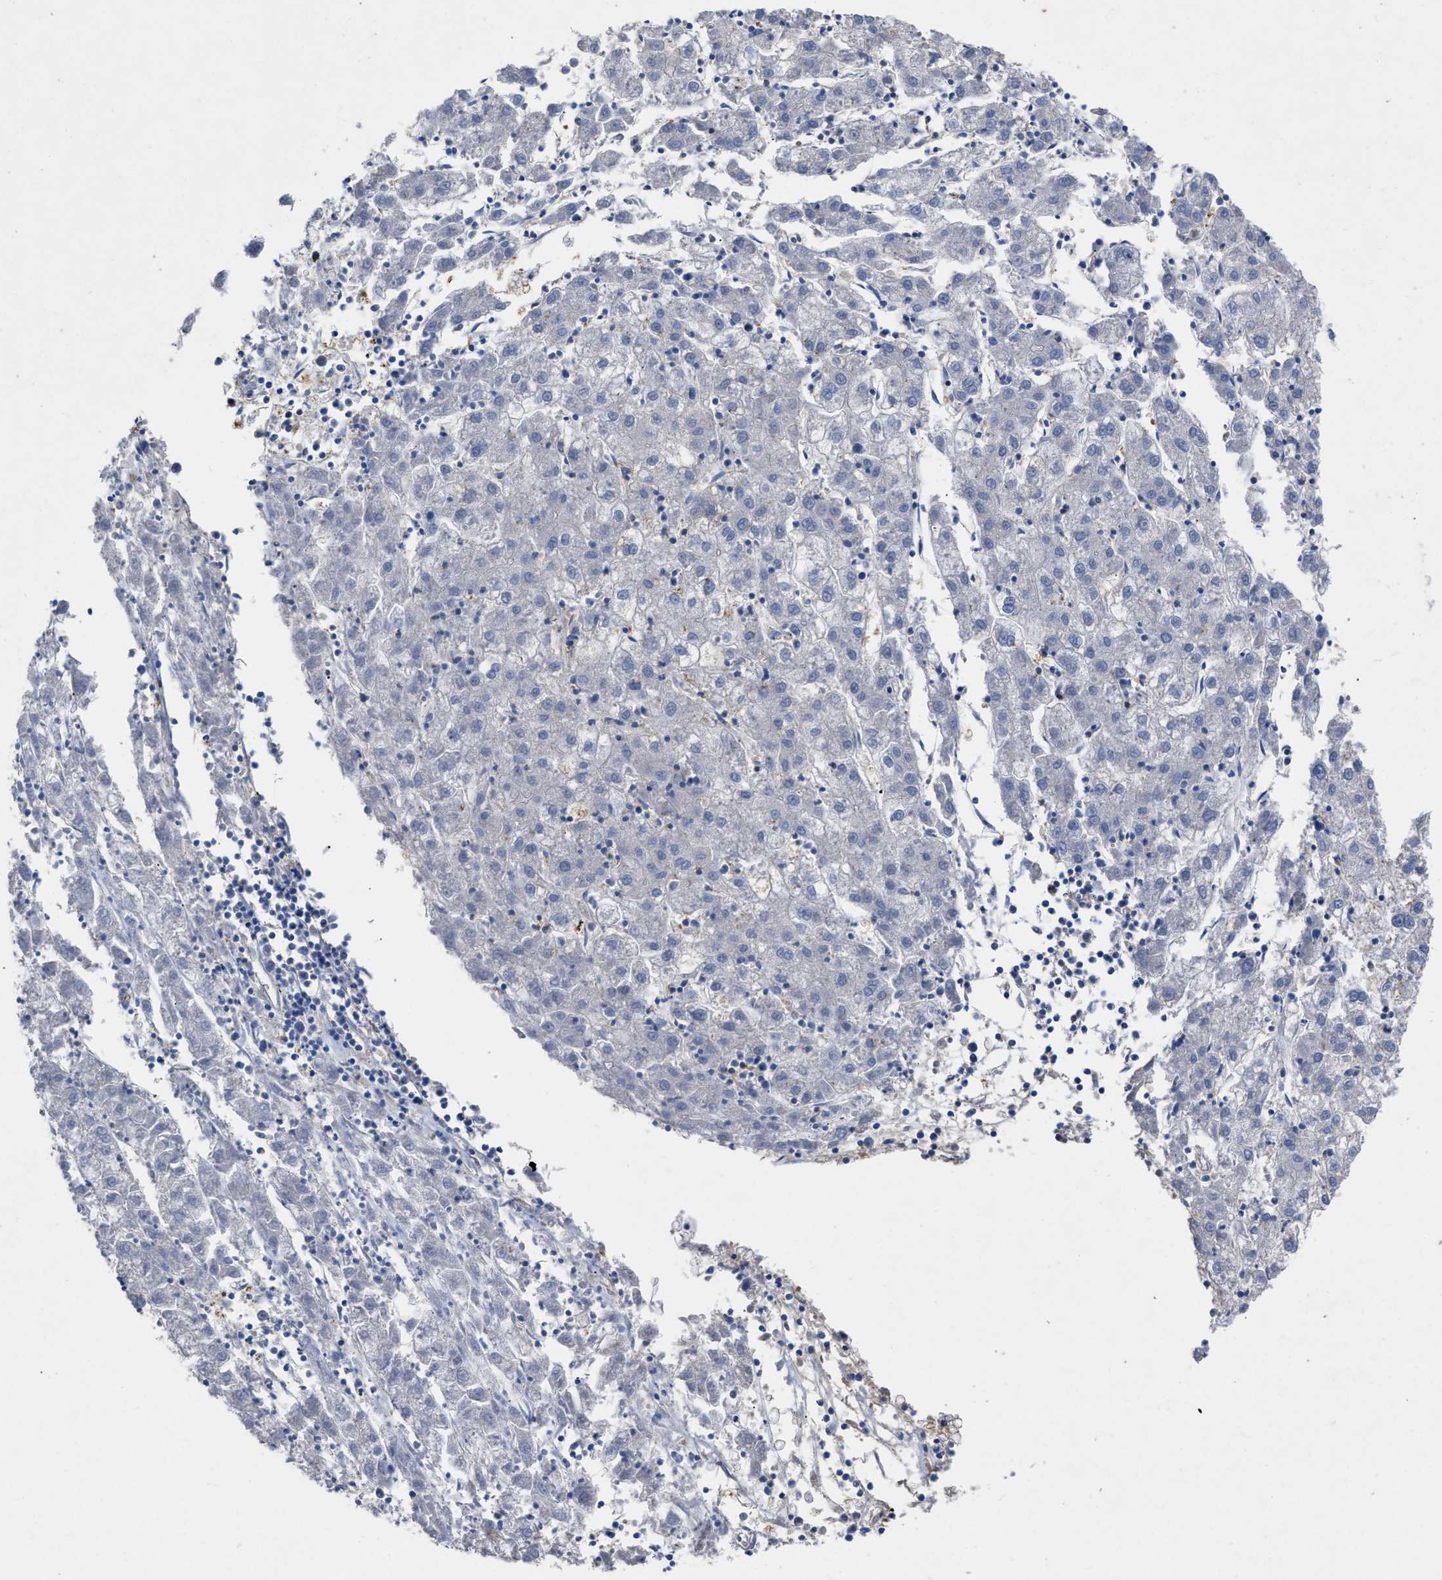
{"staining": {"intensity": "negative", "quantity": "none", "location": "none"}, "tissue": "liver cancer", "cell_type": "Tumor cells", "image_type": "cancer", "snomed": [{"axis": "morphology", "description": "Carcinoma, Hepatocellular, NOS"}, {"axis": "topography", "description": "Liver"}], "caption": "This is an immunohistochemistry (IHC) histopathology image of human liver cancer. There is no staining in tumor cells.", "gene": "TMEM131", "patient": {"sex": "male", "age": 72}}